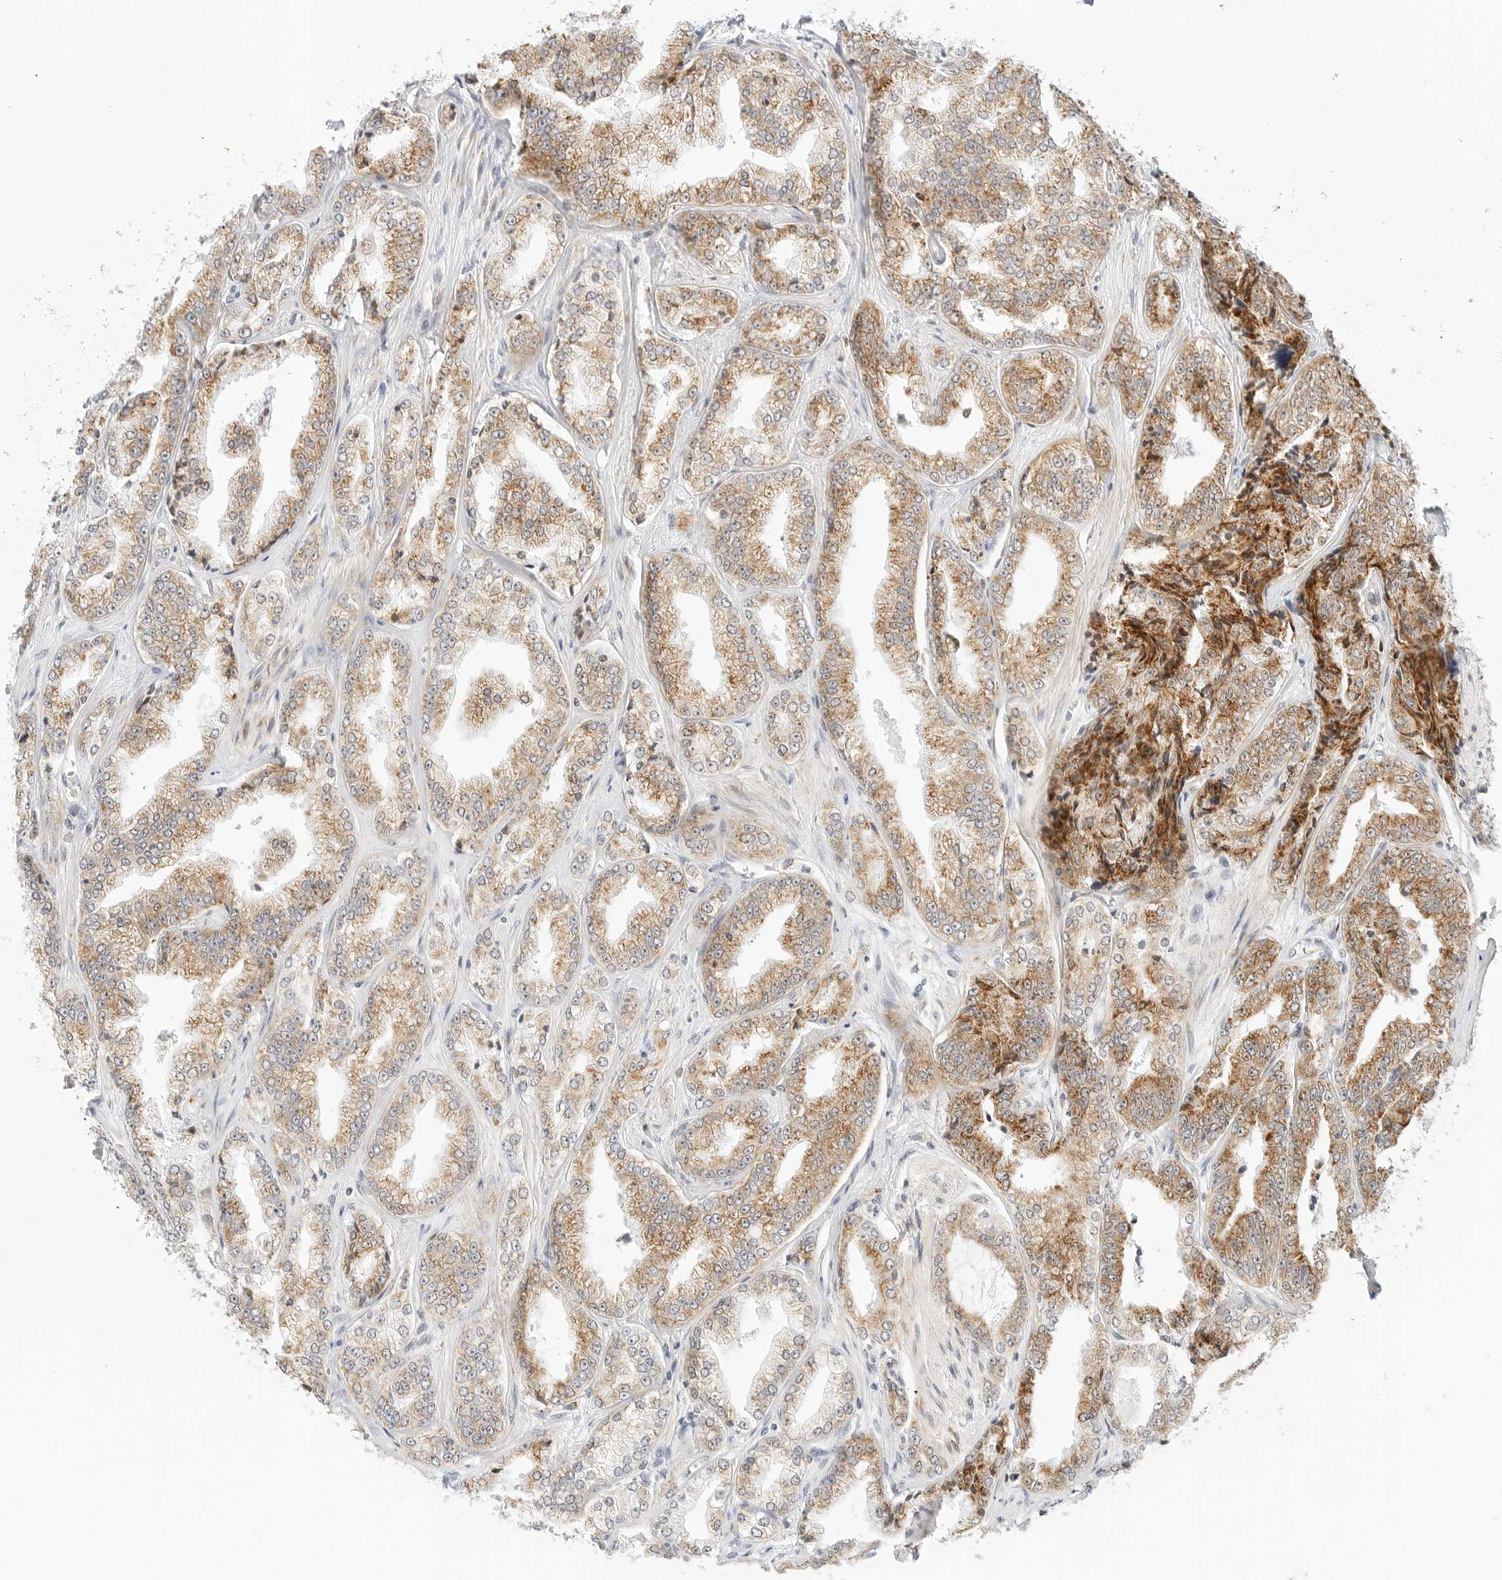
{"staining": {"intensity": "moderate", "quantity": ">75%", "location": "cytoplasmic/membranous"}, "tissue": "prostate cancer", "cell_type": "Tumor cells", "image_type": "cancer", "snomed": [{"axis": "morphology", "description": "Adenocarcinoma, High grade"}, {"axis": "topography", "description": "Prostate"}], "caption": "Protein expression analysis of human high-grade adenocarcinoma (prostate) reveals moderate cytoplasmic/membranous positivity in about >75% of tumor cells.", "gene": "FH", "patient": {"sex": "male", "age": 71}}